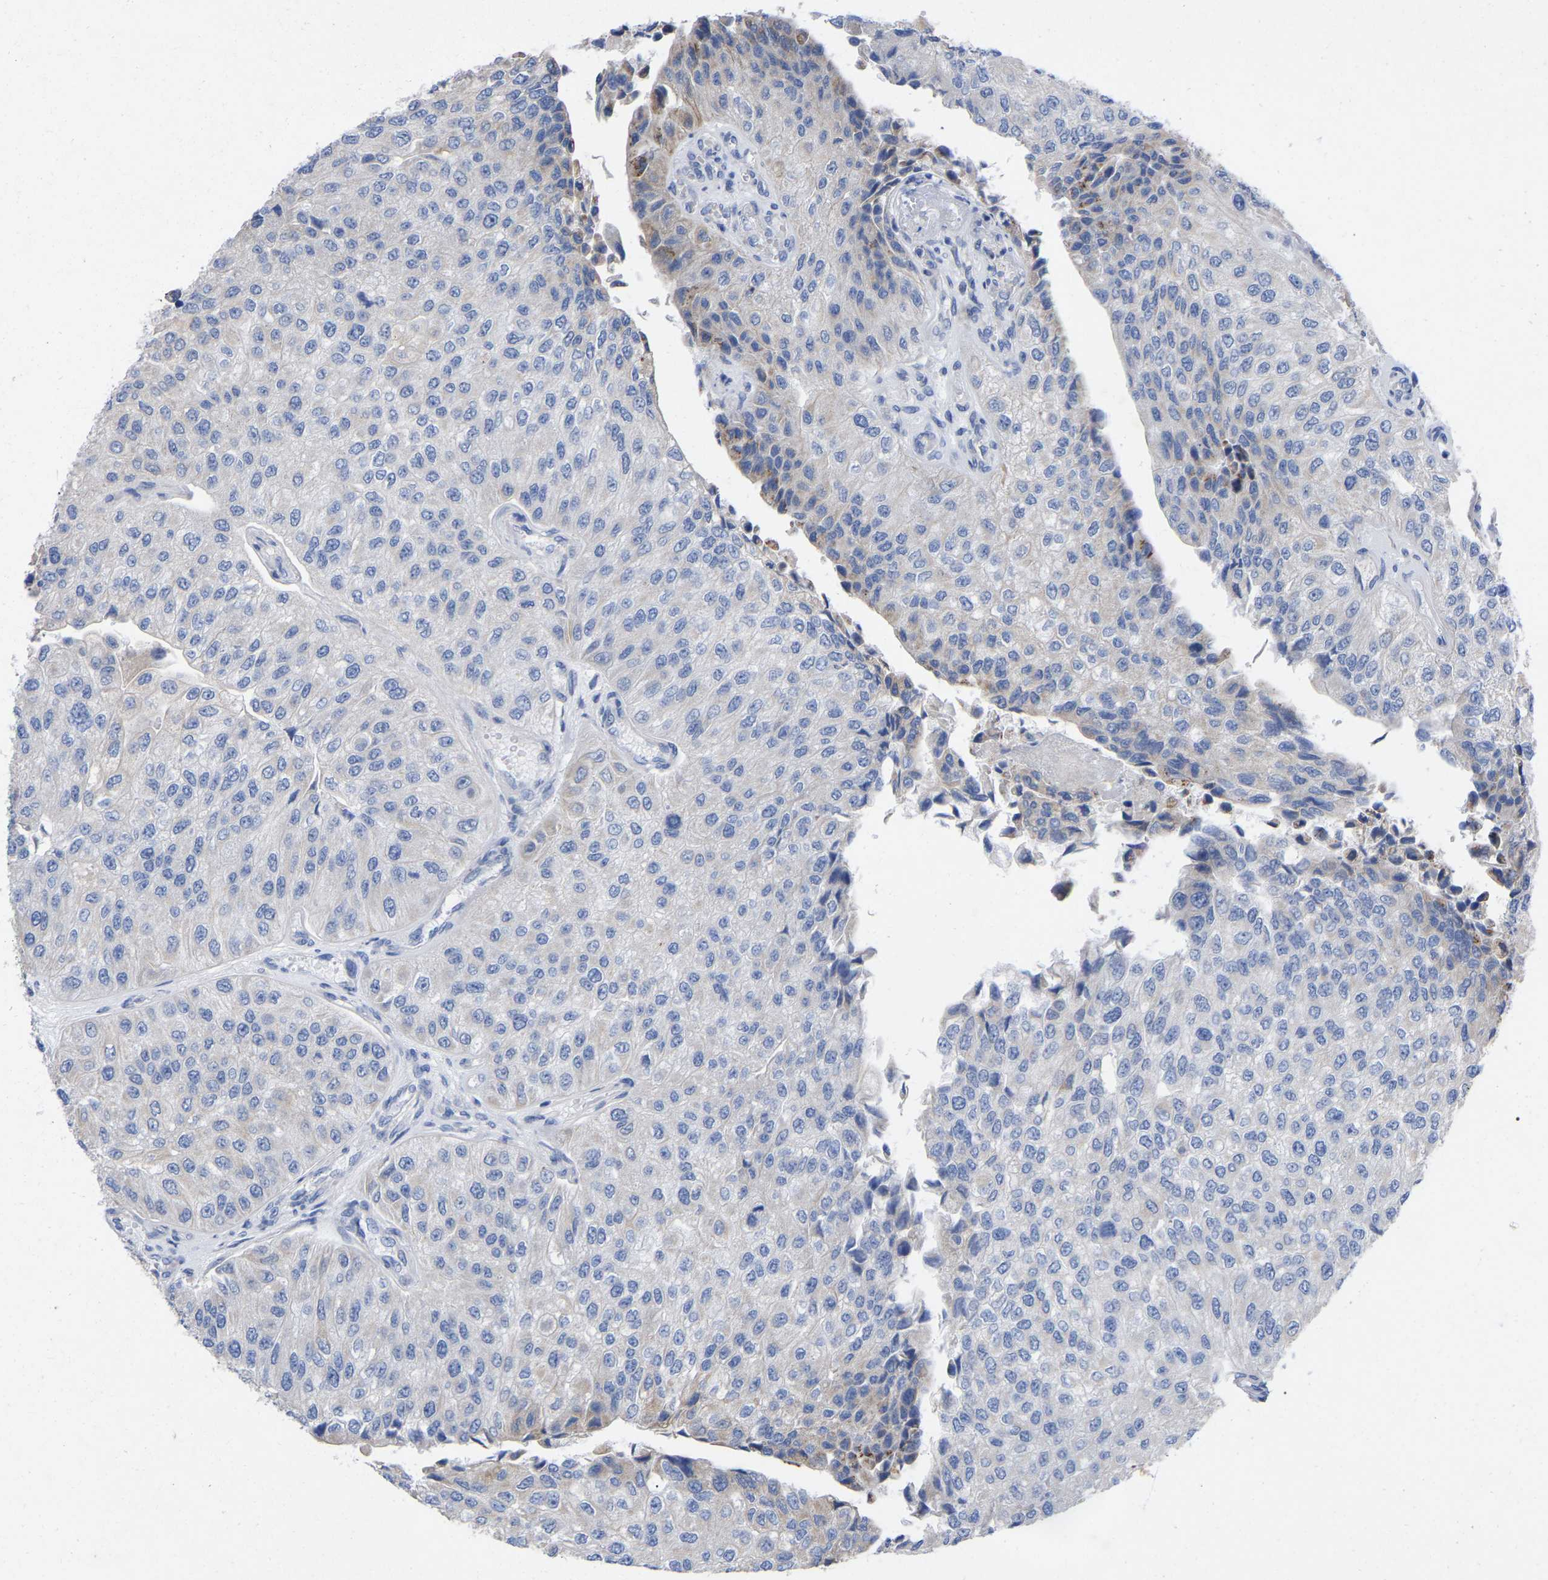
{"staining": {"intensity": "negative", "quantity": "none", "location": "none"}, "tissue": "urothelial cancer", "cell_type": "Tumor cells", "image_type": "cancer", "snomed": [{"axis": "morphology", "description": "Urothelial carcinoma, High grade"}, {"axis": "topography", "description": "Kidney"}, {"axis": "topography", "description": "Urinary bladder"}], "caption": "This is an immunohistochemistry photomicrograph of human urothelial carcinoma (high-grade). There is no staining in tumor cells.", "gene": "STRIP2", "patient": {"sex": "male", "age": 77}}